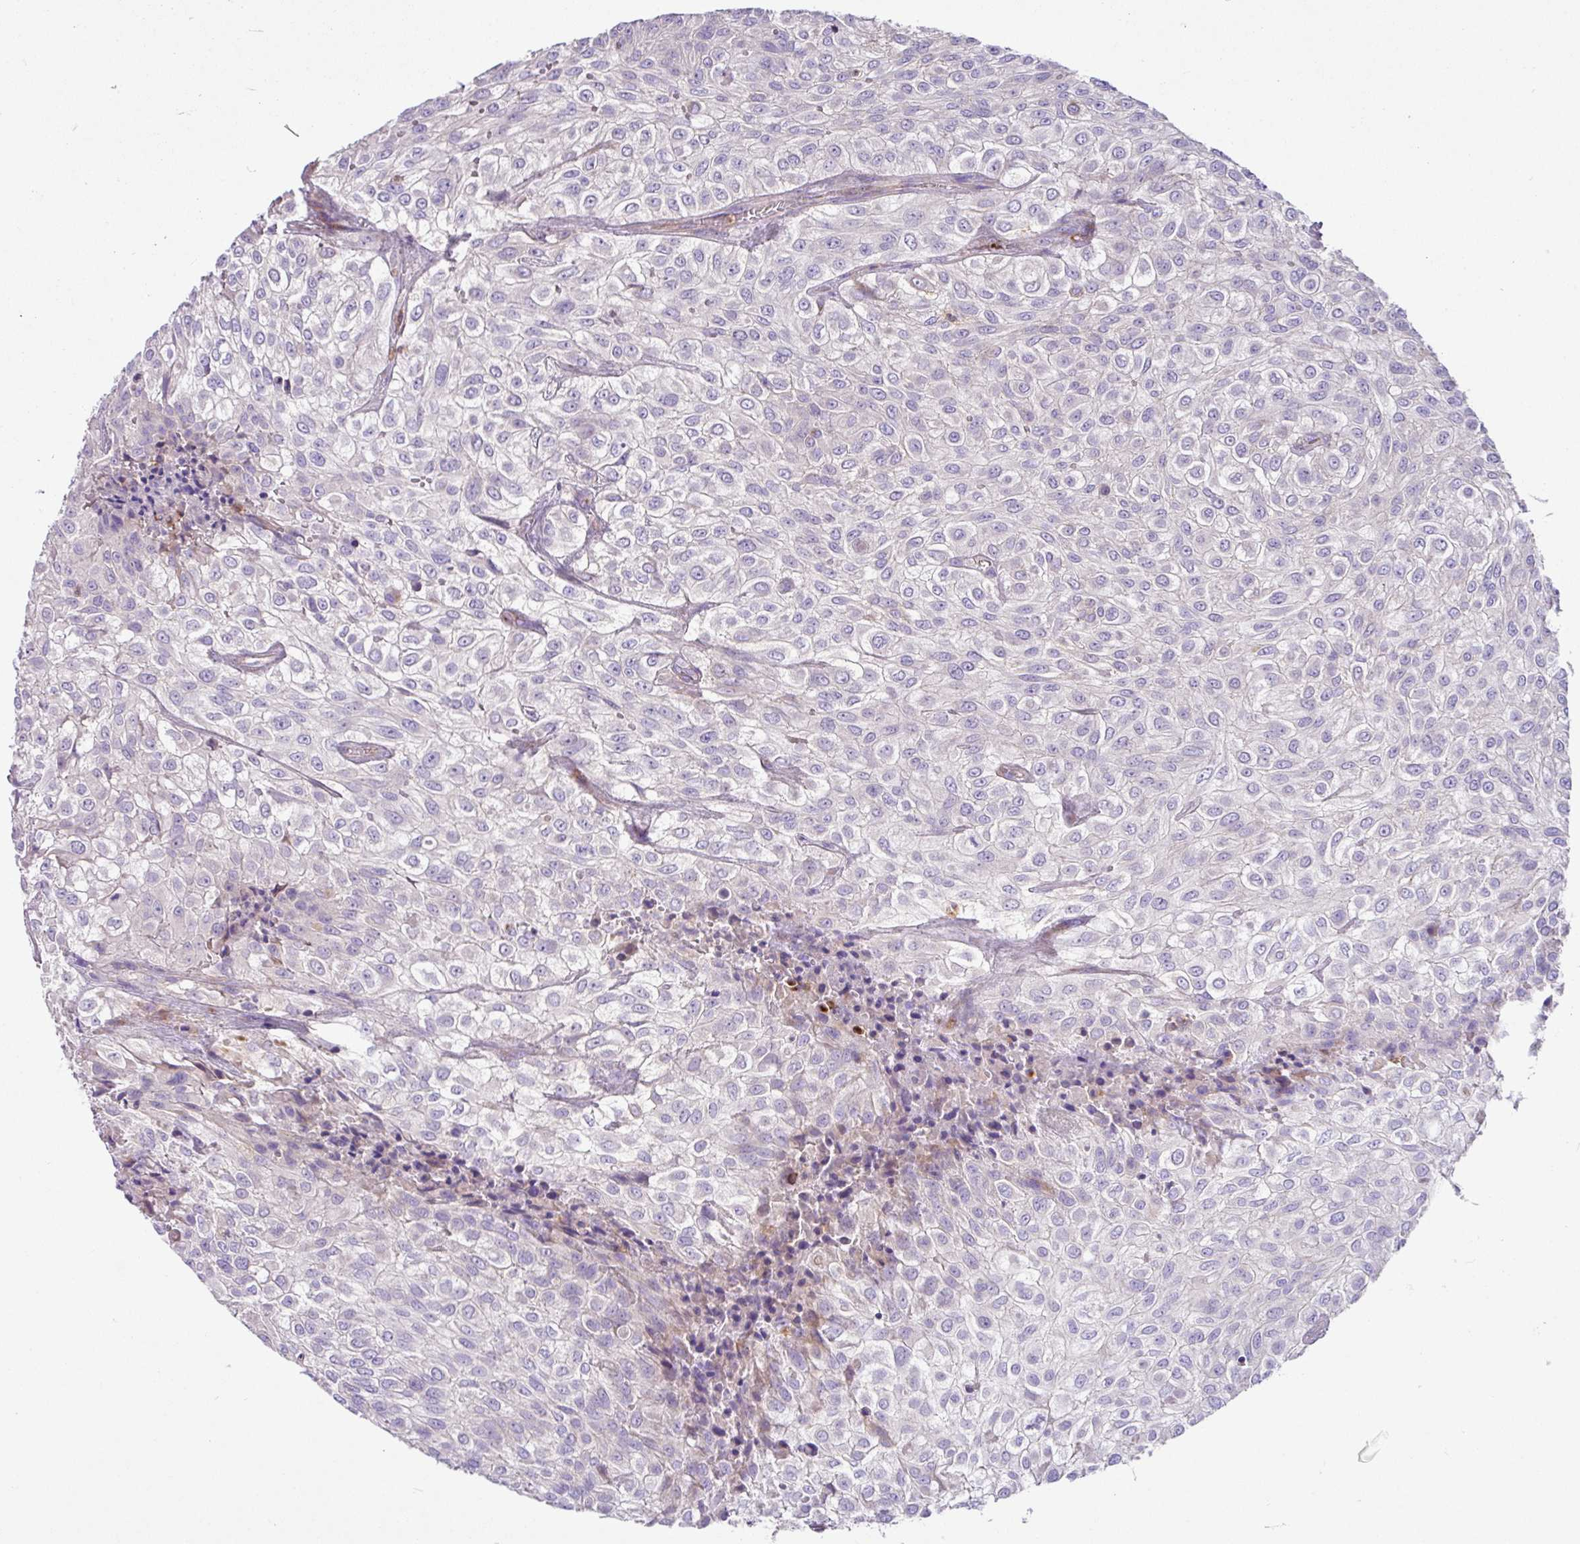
{"staining": {"intensity": "negative", "quantity": "none", "location": "none"}, "tissue": "urothelial cancer", "cell_type": "Tumor cells", "image_type": "cancer", "snomed": [{"axis": "morphology", "description": "Urothelial carcinoma, High grade"}, {"axis": "topography", "description": "Urinary bladder"}], "caption": "There is no significant expression in tumor cells of urothelial carcinoma (high-grade).", "gene": "CRISP3", "patient": {"sex": "male", "age": 56}}